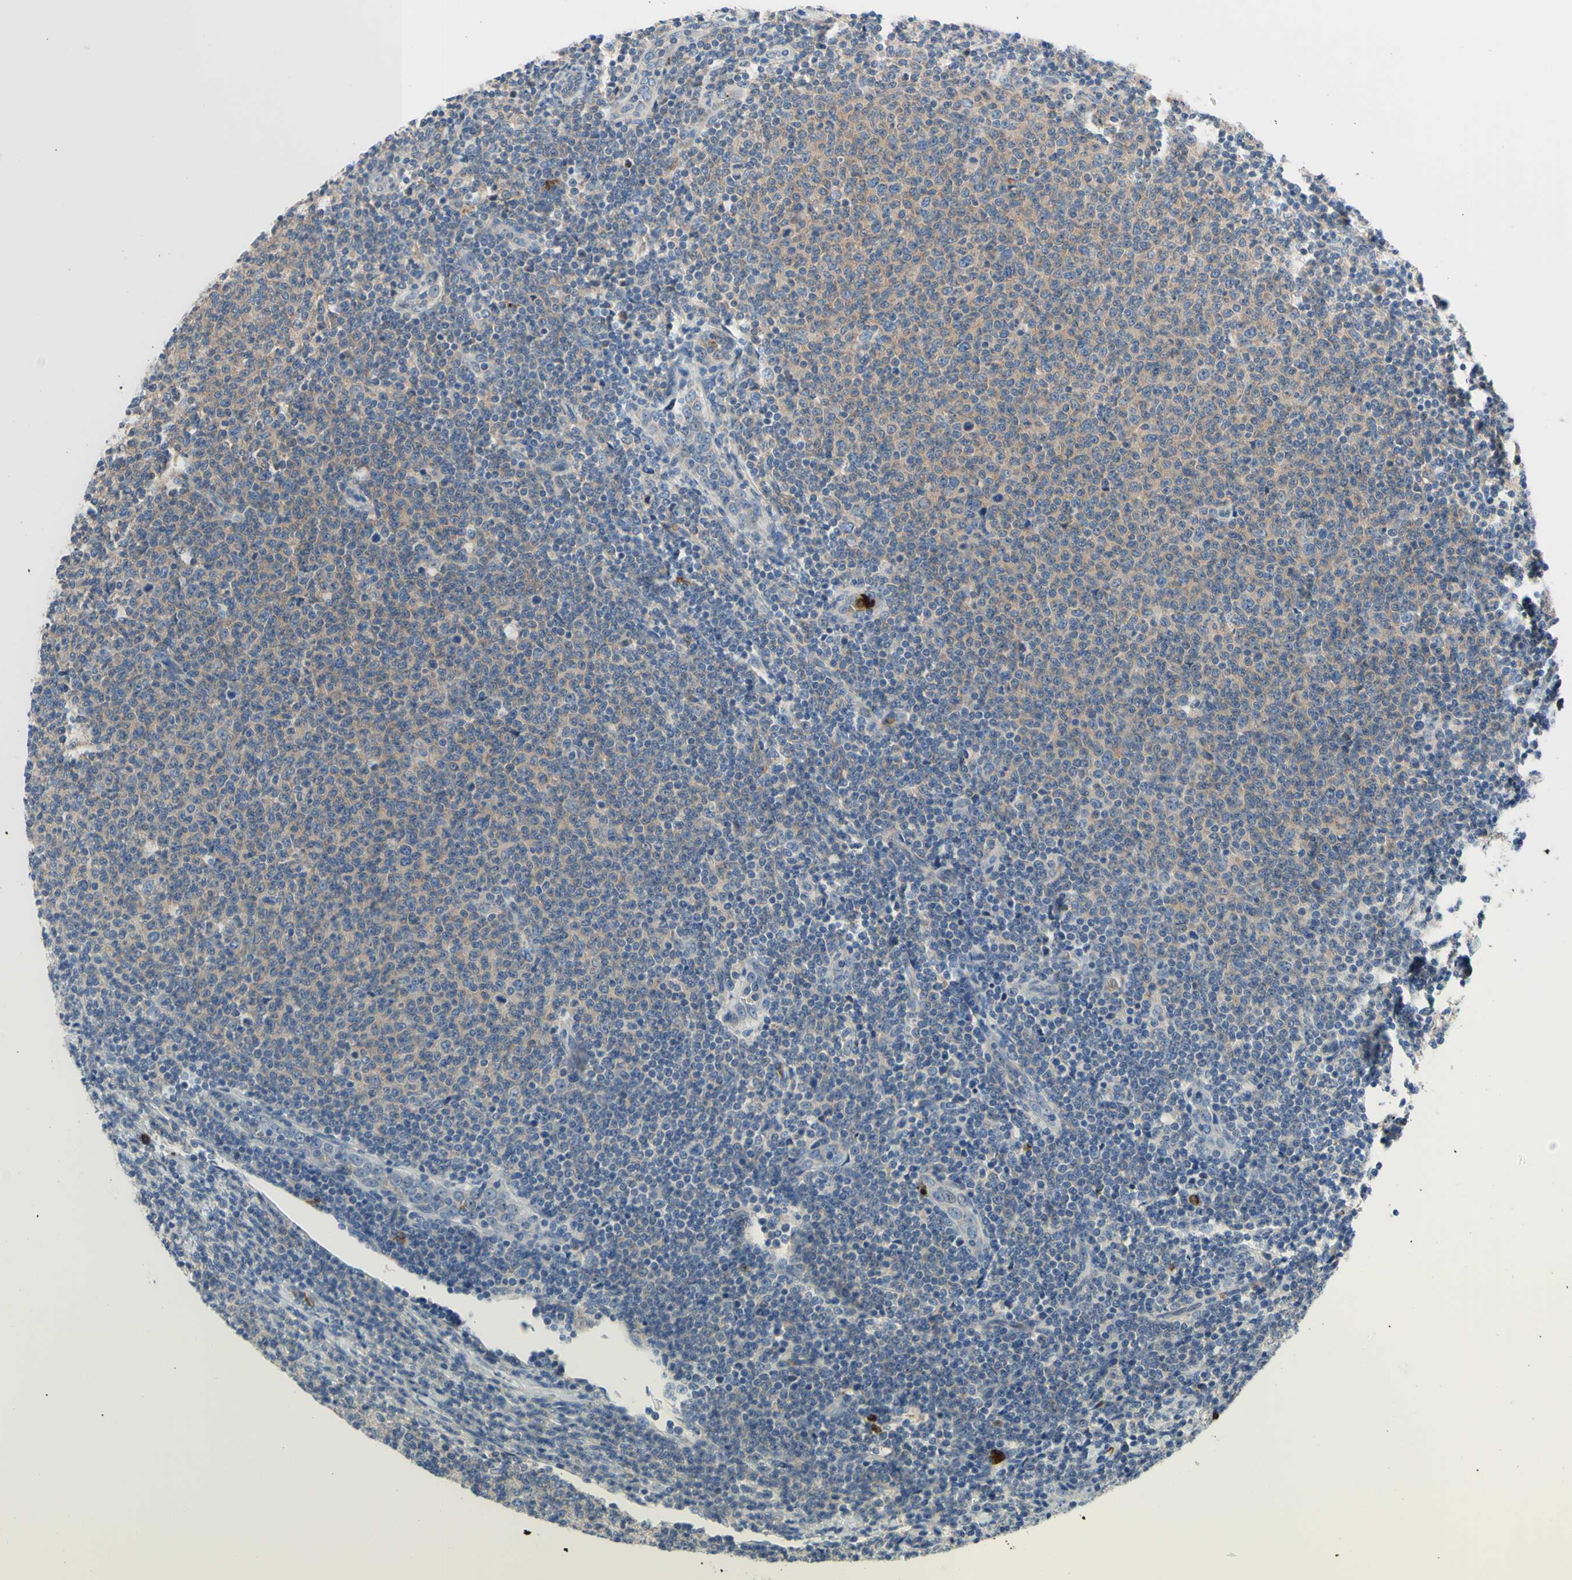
{"staining": {"intensity": "negative", "quantity": "none", "location": "none"}, "tissue": "lymphoma", "cell_type": "Tumor cells", "image_type": "cancer", "snomed": [{"axis": "morphology", "description": "Malignant lymphoma, non-Hodgkin's type, Low grade"}, {"axis": "topography", "description": "Lymph node"}], "caption": "Tumor cells are negative for protein expression in human lymphoma. Brightfield microscopy of IHC stained with DAB (3,3'-diaminobenzidine) (brown) and hematoxylin (blue), captured at high magnification.", "gene": "USP9X", "patient": {"sex": "male", "age": 66}}